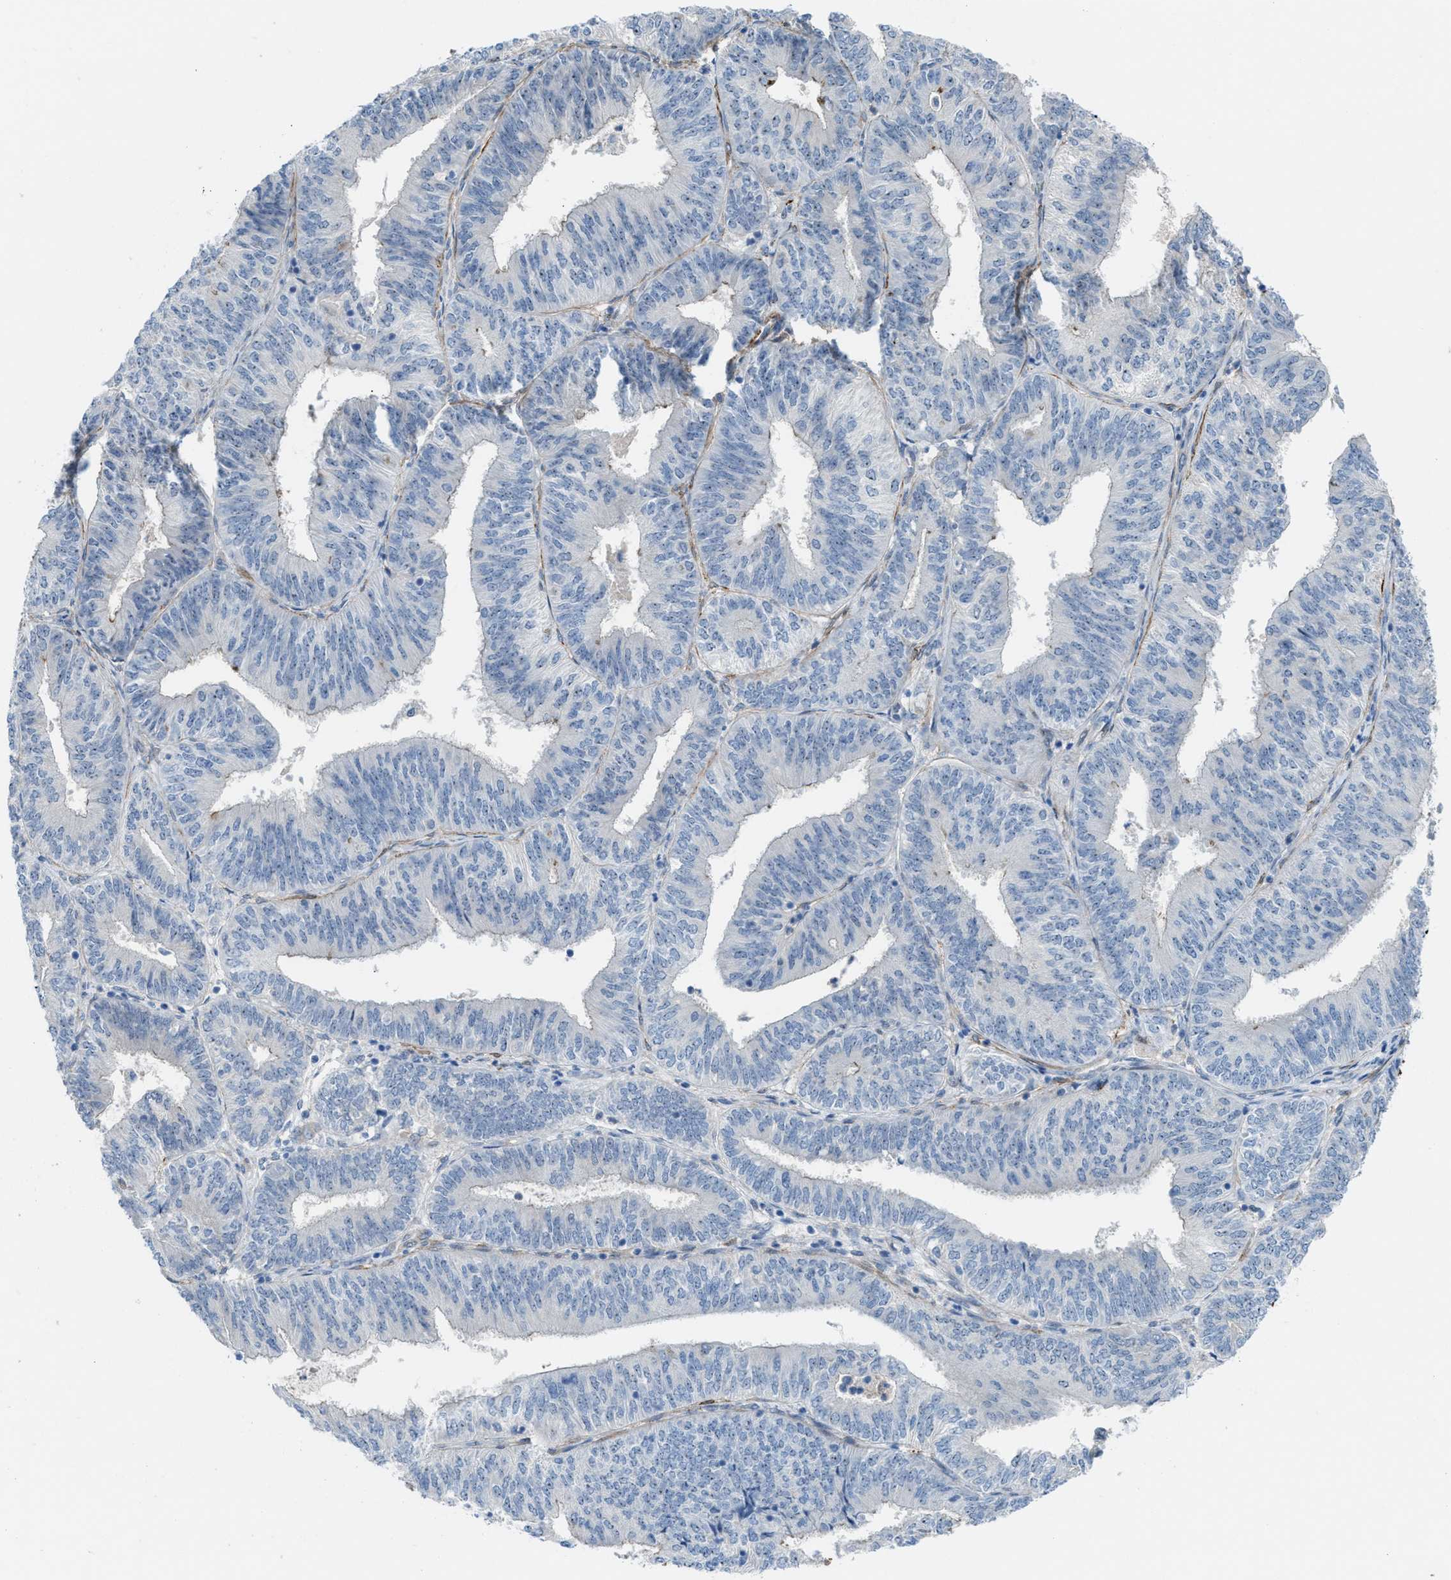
{"staining": {"intensity": "weak", "quantity": "<25%", "location": "nuclear"}, "tissue": "endometrial cancer", "cell_type": "Tumor cells", "image_type": "cancer", "snomed": [{"axis": "morphology", "description": "Adenocarcinoma, NOS"}, {"axis": "topography", "description": "Endometrium"}], "caption": "An image of endometrial adenocarcinoma stained for a protein shows no brown staining in tumor cells. (Immunohistochemistry (ihc), brightfield microscopy, high magnification).", "gene": "NQO2", "patient": {"sex": "female", "age": 58}}